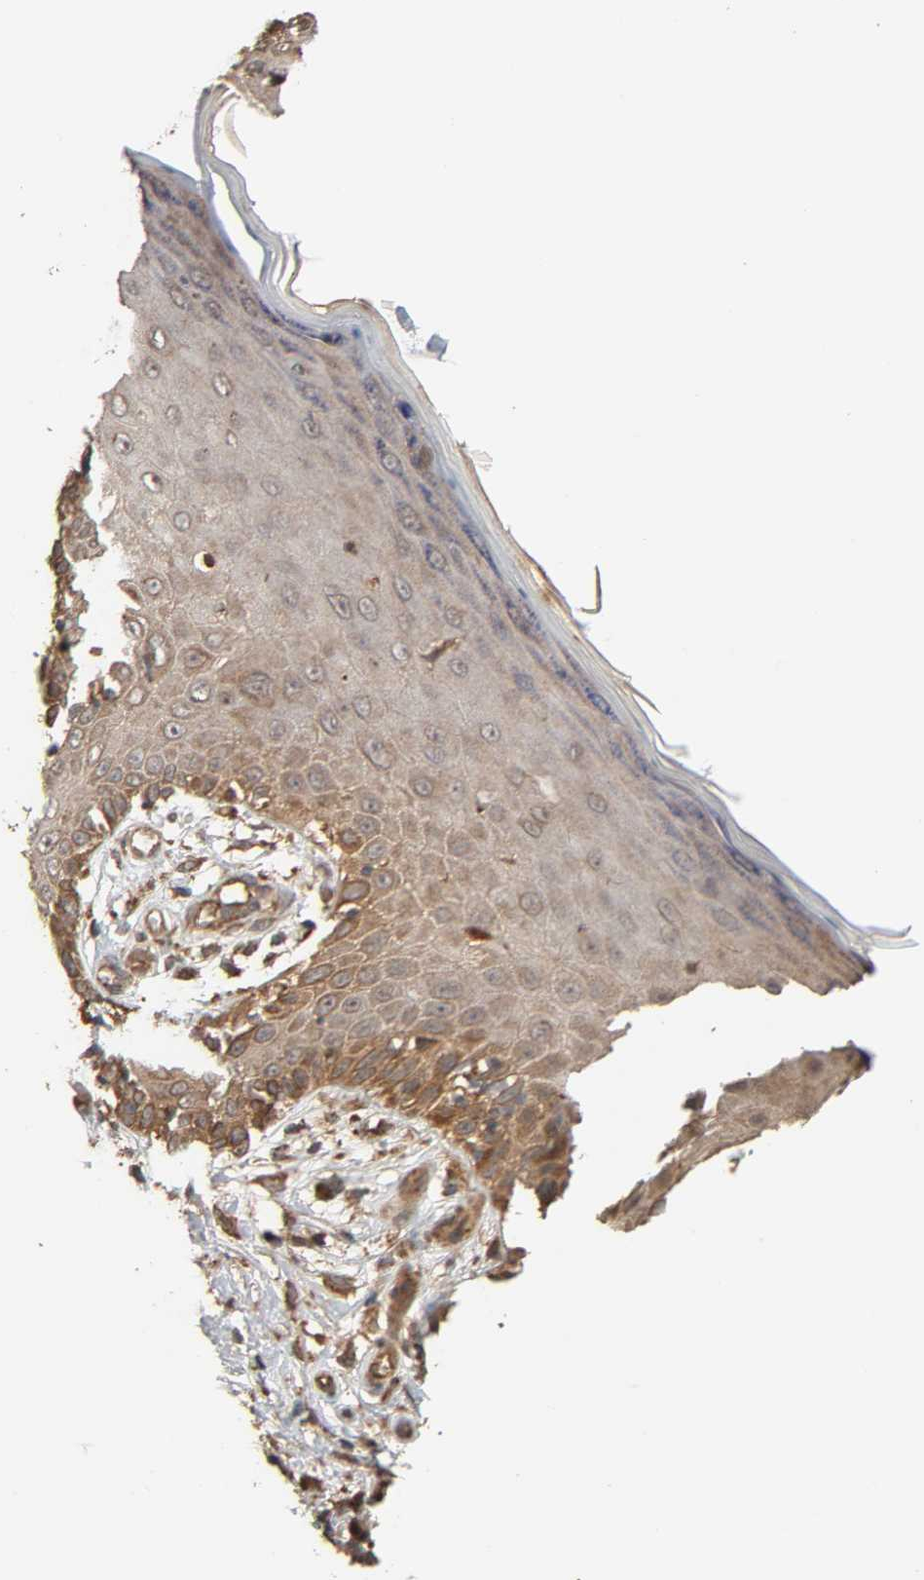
{"staining": {"intensity": "moderate", "quantity": ">75%", "location": "cytoplasmic/membranous"}, "tissue": "skin cancer", "cell_type": "Tumor cells", "image_type": "cancer", "snomed": [{"axis": "morphology", "description": "Squamous cell carcinoma, NOS"}, {"axis": "topography", "description": "Skin"}], "caption": "The immunohistochemical stain highlights moderate cytoplasmic/membranous staining in tumor cells of skin cancer tissue.", "gene": "MAP3K8", "patient": {"sex": "female", "age": 42}}